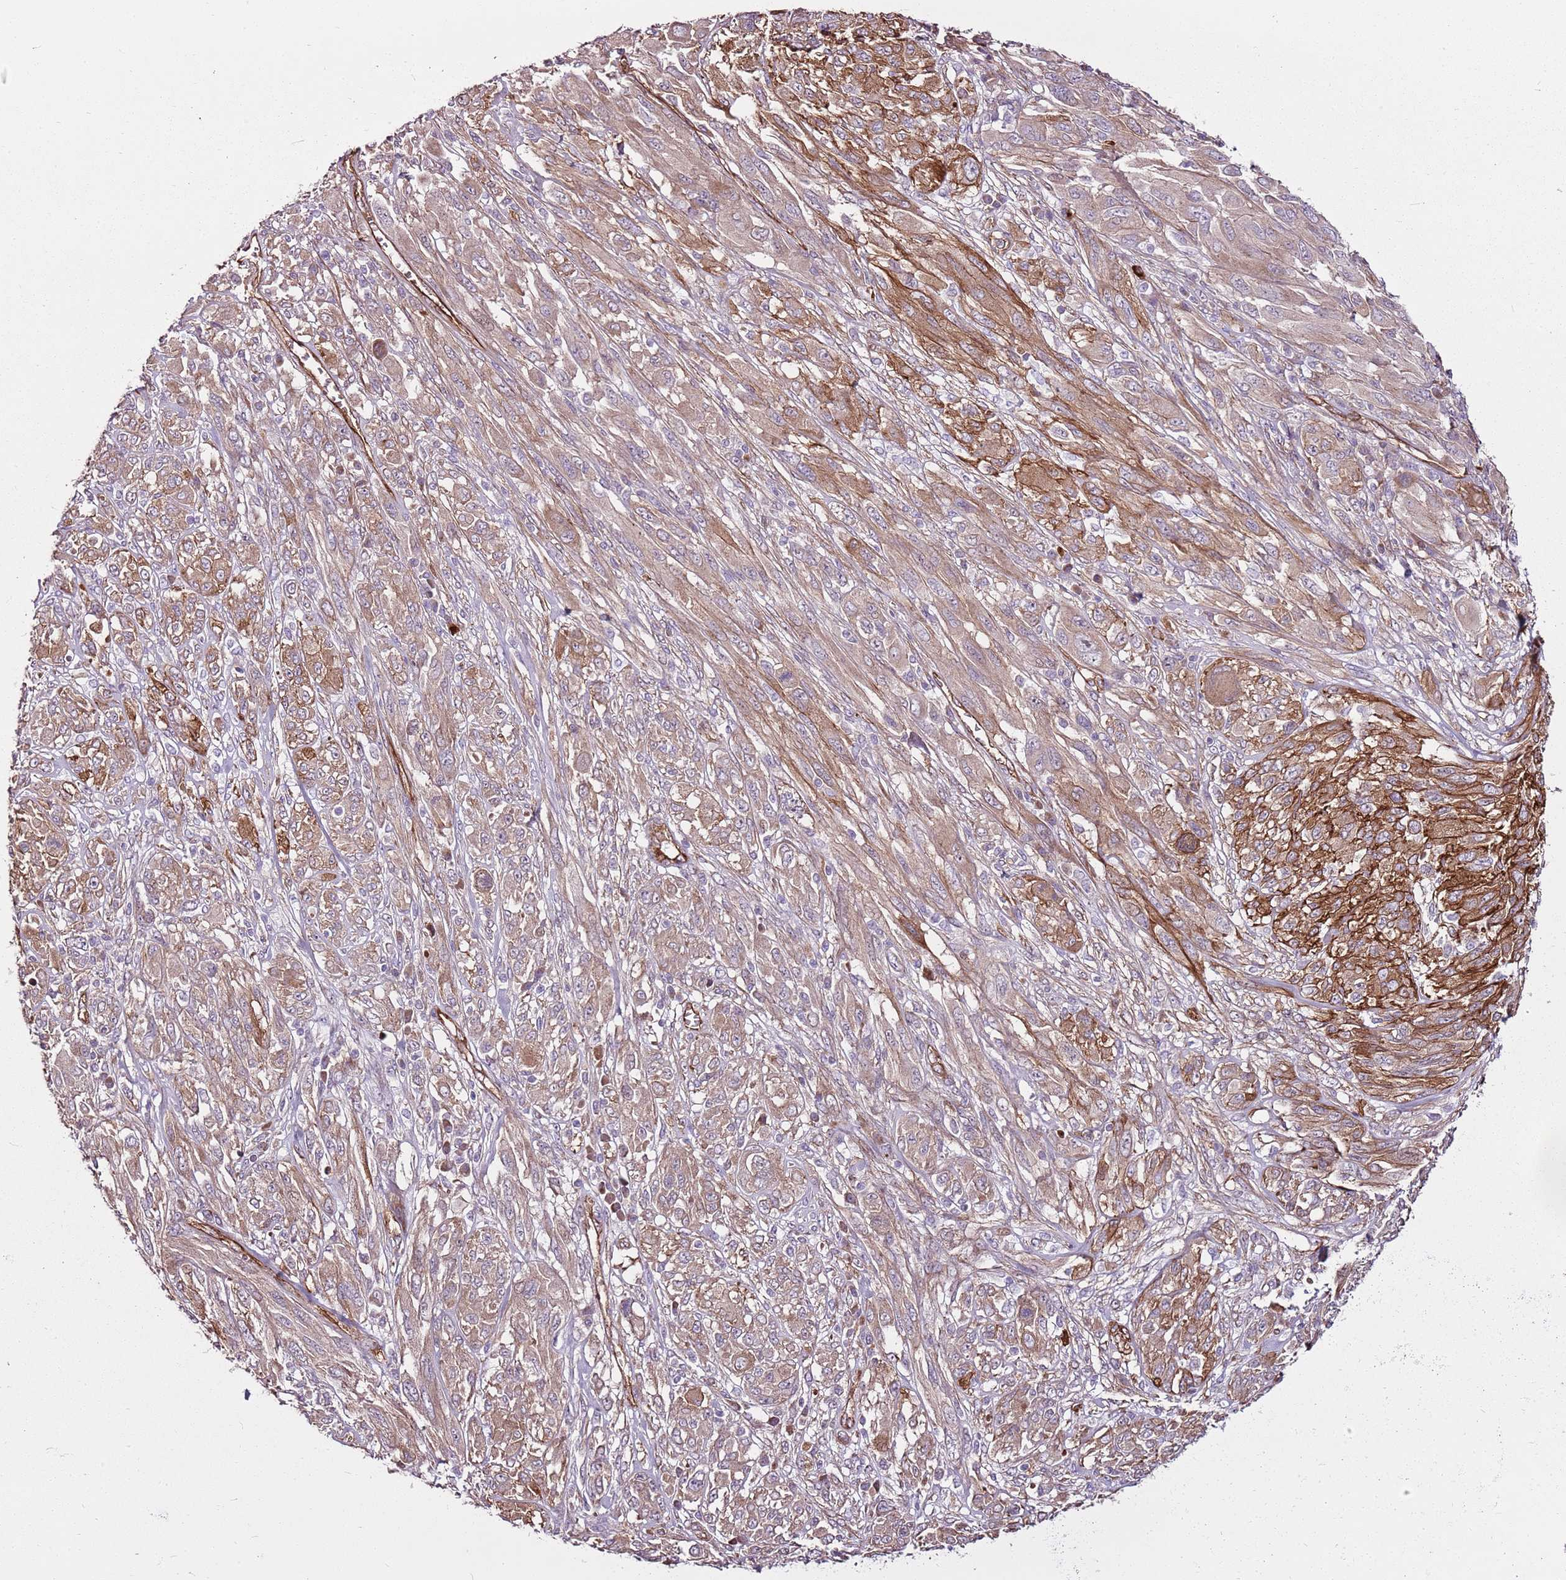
{"staining": {"intensity": "moderate", "quantity": "25%-75%", "location": "cytoplasmic/membranous"}, "tissue": "melanoma", "cell_type": "Tumor cells", "image_type": "cancer", "snomed": [{"axis": "morphology", "description": "Malignant melanoma, NOS"}, {"axis": "topography", "description": "Skin"}], "caption": "Human melanoma stained with a brown dye exhibits moderate cytoplasmic/membranous positive expression in approximately 25%-75% of tumor cells.", "gene": "ZNF827", "patient": {"sex": "female", "age": 91}}